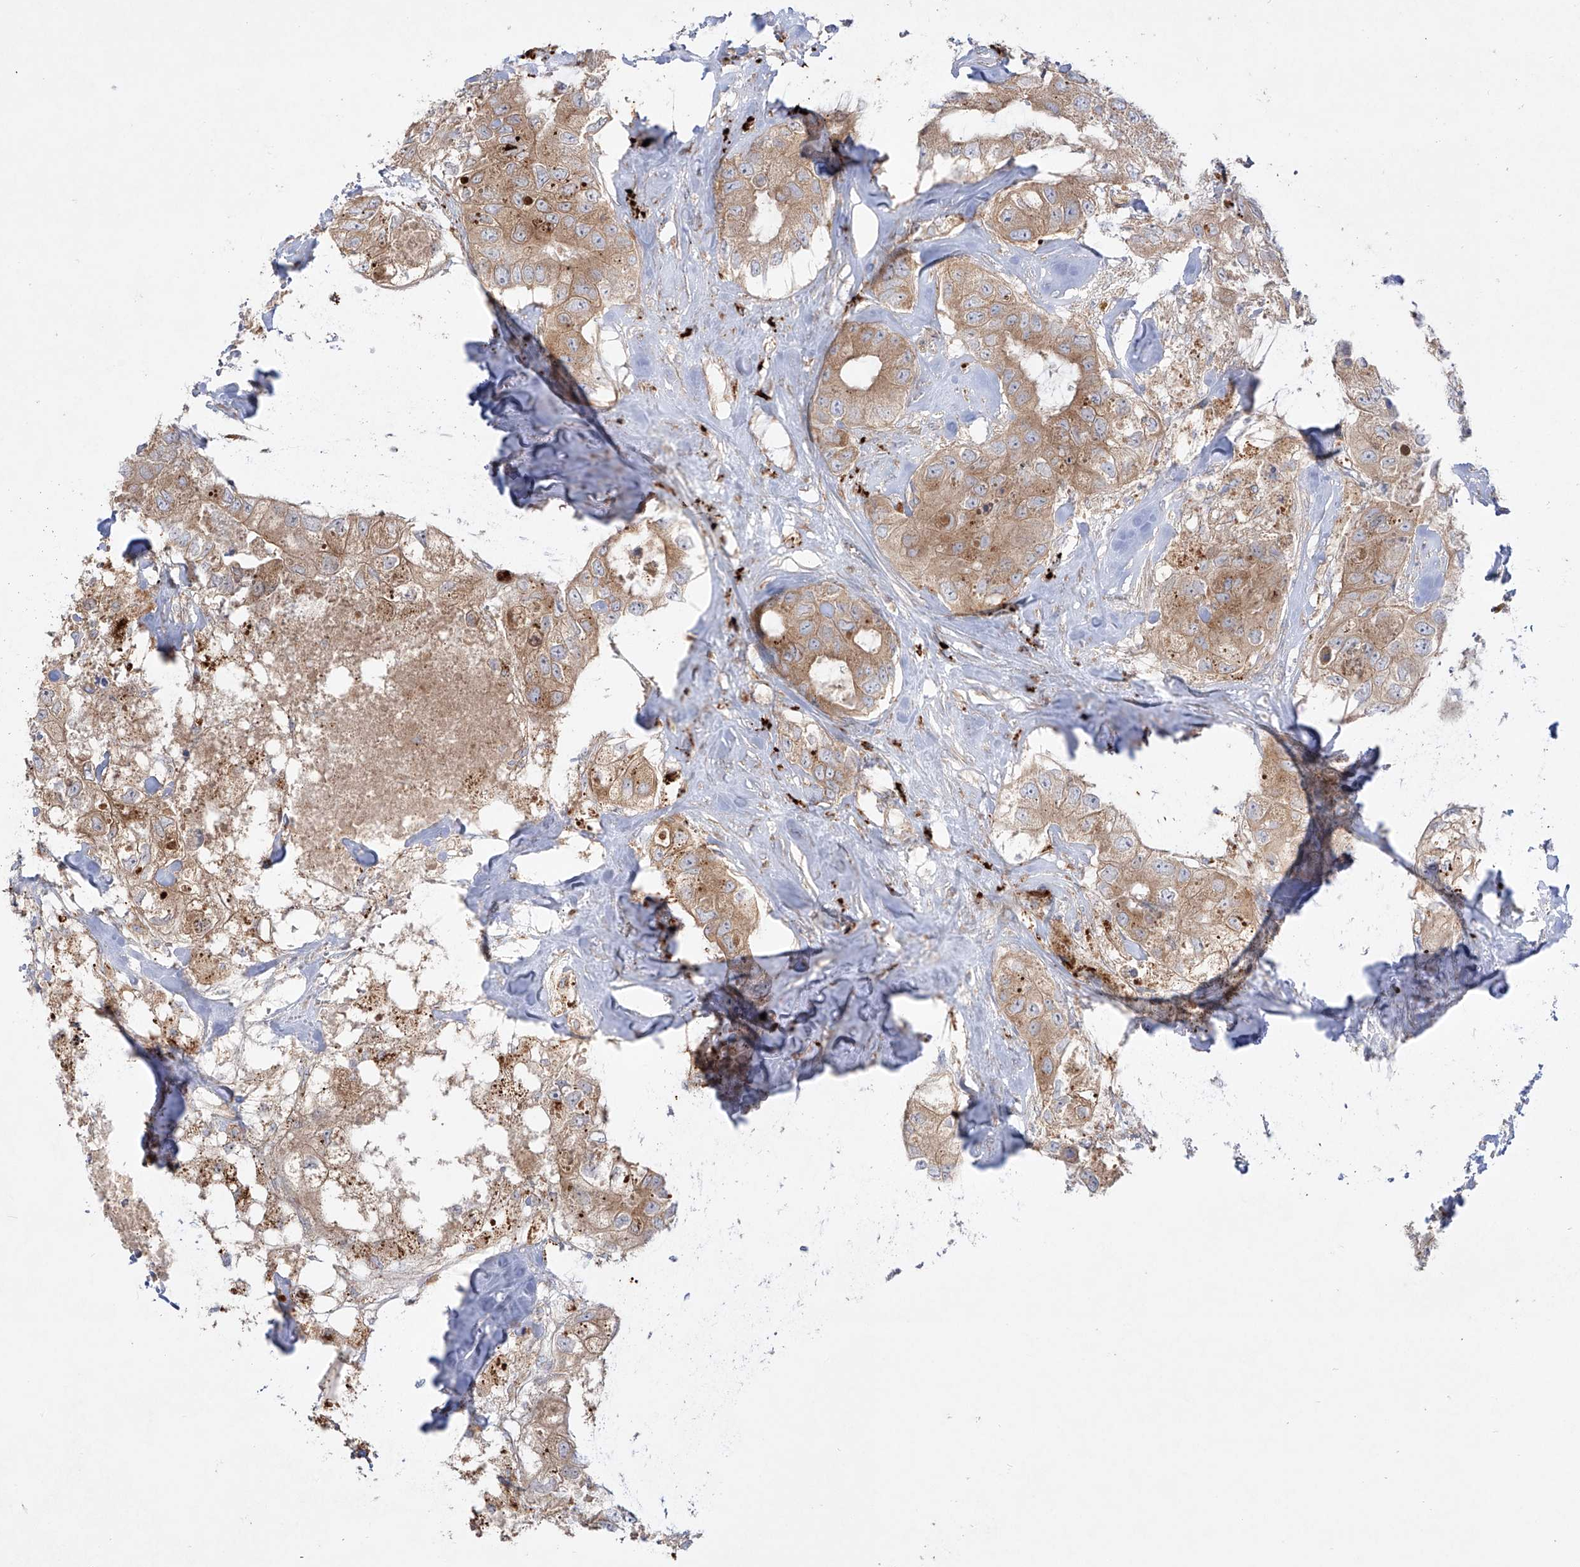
{"staining": {"intensity": "moderate", "quantity": "25%-75%", "location": "cytoplasmic/membranous"}, "tissue": "breast cancer", "cell_type": "Tumor cells", "image_type": "cancer", "snomed": [{"axis": "morphology", "description": "Duct carcinoma"}, {"axis": "topography", "description": "Breast"}], "caption": "DAB (3,3'-diaminobenzidine) immunohistochemical staining of human invasive ductal carcinoma (breast) exhibits moderate cytoplasmic/membranous protein positivity in about 25%-75% of tumor cells. (DAB (3,3'-diaminobenzidine) IHC, brown staining for protein, blue staining for nuclei).", "gene": "YKT6", "patient": {"sex": "female", "age": 62}}